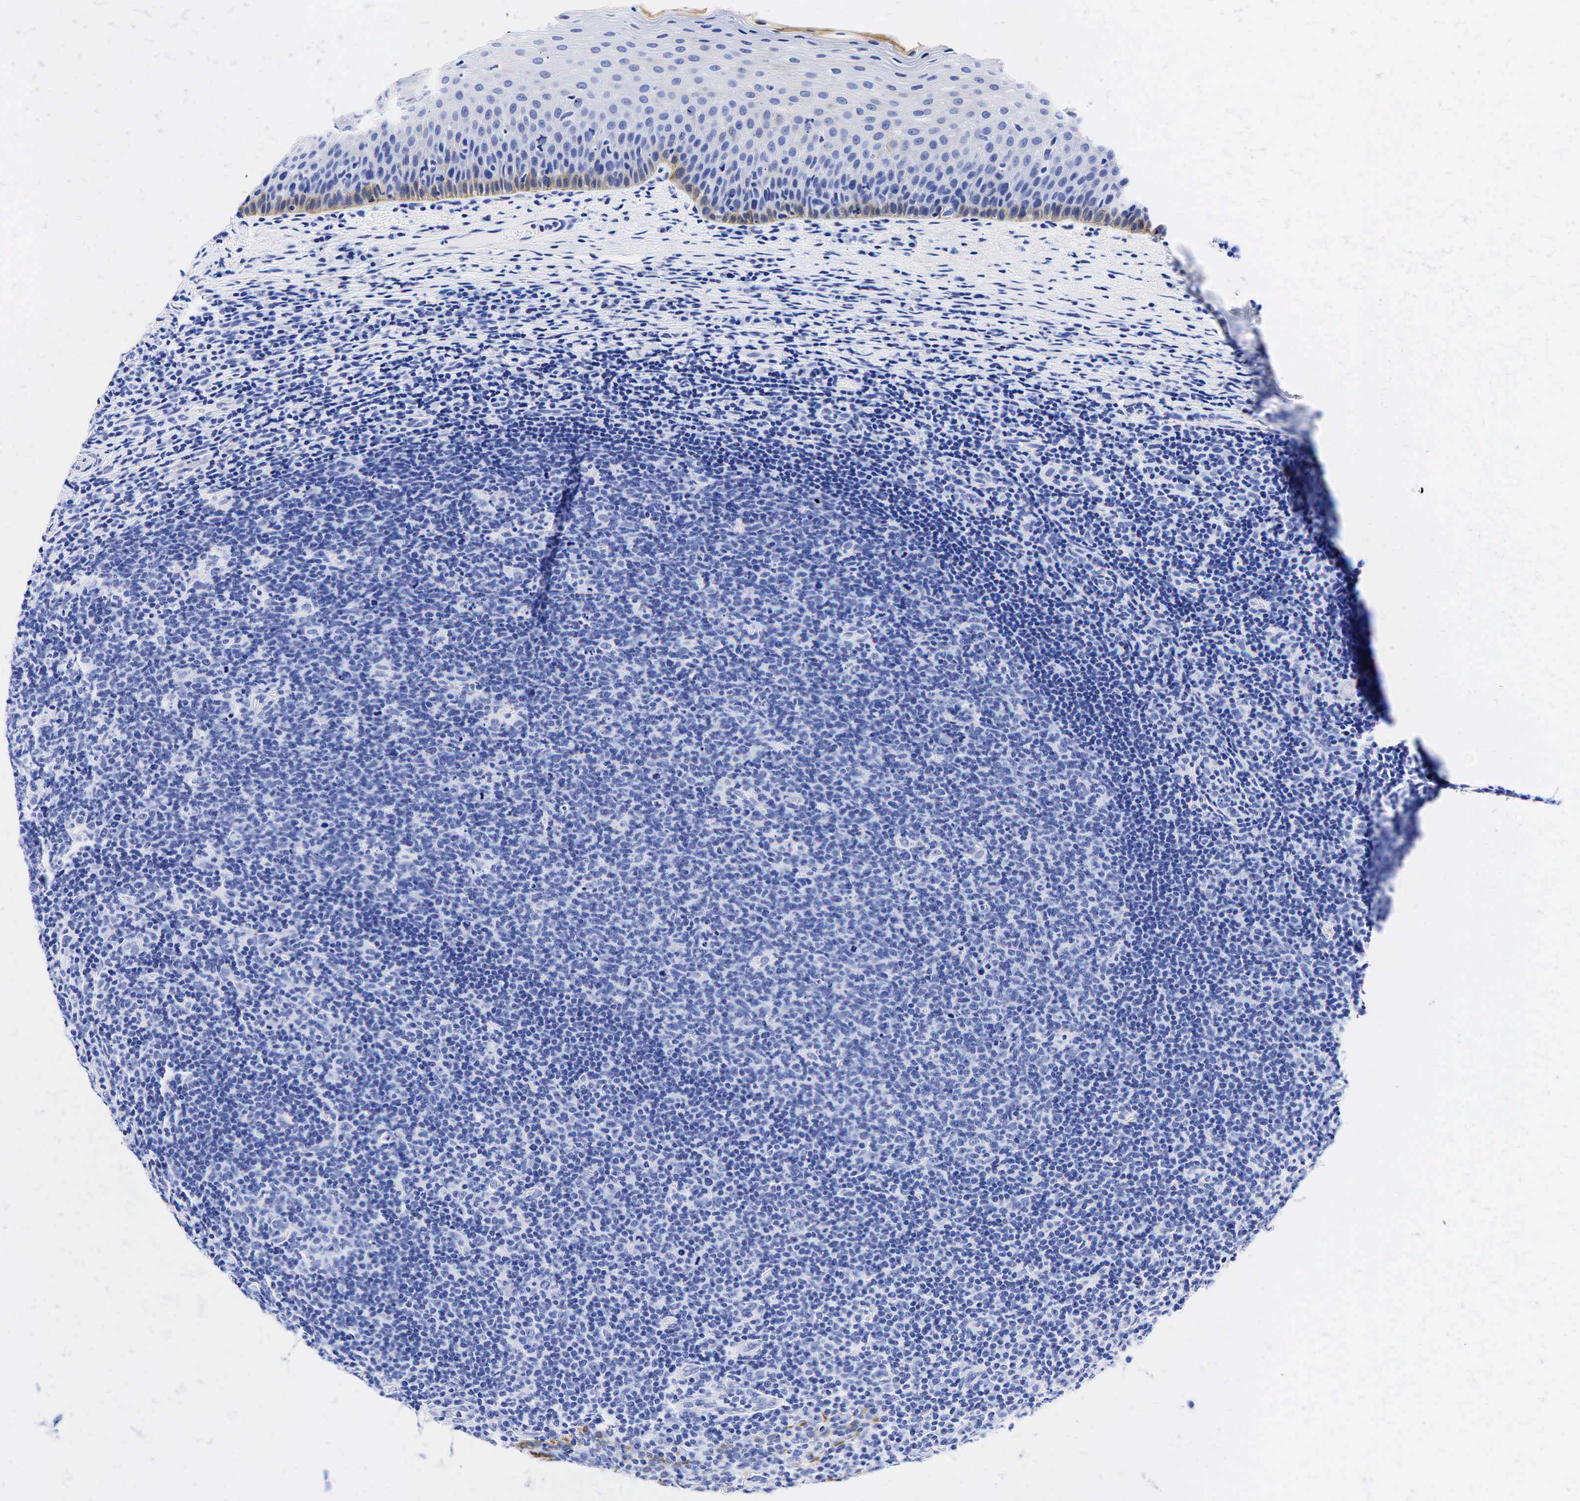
{"staining": {"intensity": "negative", "quantity": "none", "location": "none"}, "tissue": "tonsil", "cell_type": "Germinal center cells", "image_type": "normal", "snomed": [{"axis": "morphology", "description": "Normal tissue, NOS"}, {"axis": "topography", "description": "Tonsil"}], "caption": "Tonsil was stained to show a protein in brown. There is no significant positivity in germinal center cells. (Stains: DAB IHC with hematoxylin counter stain, Microscopy: brightfield microscopy at high magnification).", "gene": "KRT19", "patient": {"sex": "male", "age": 6}}